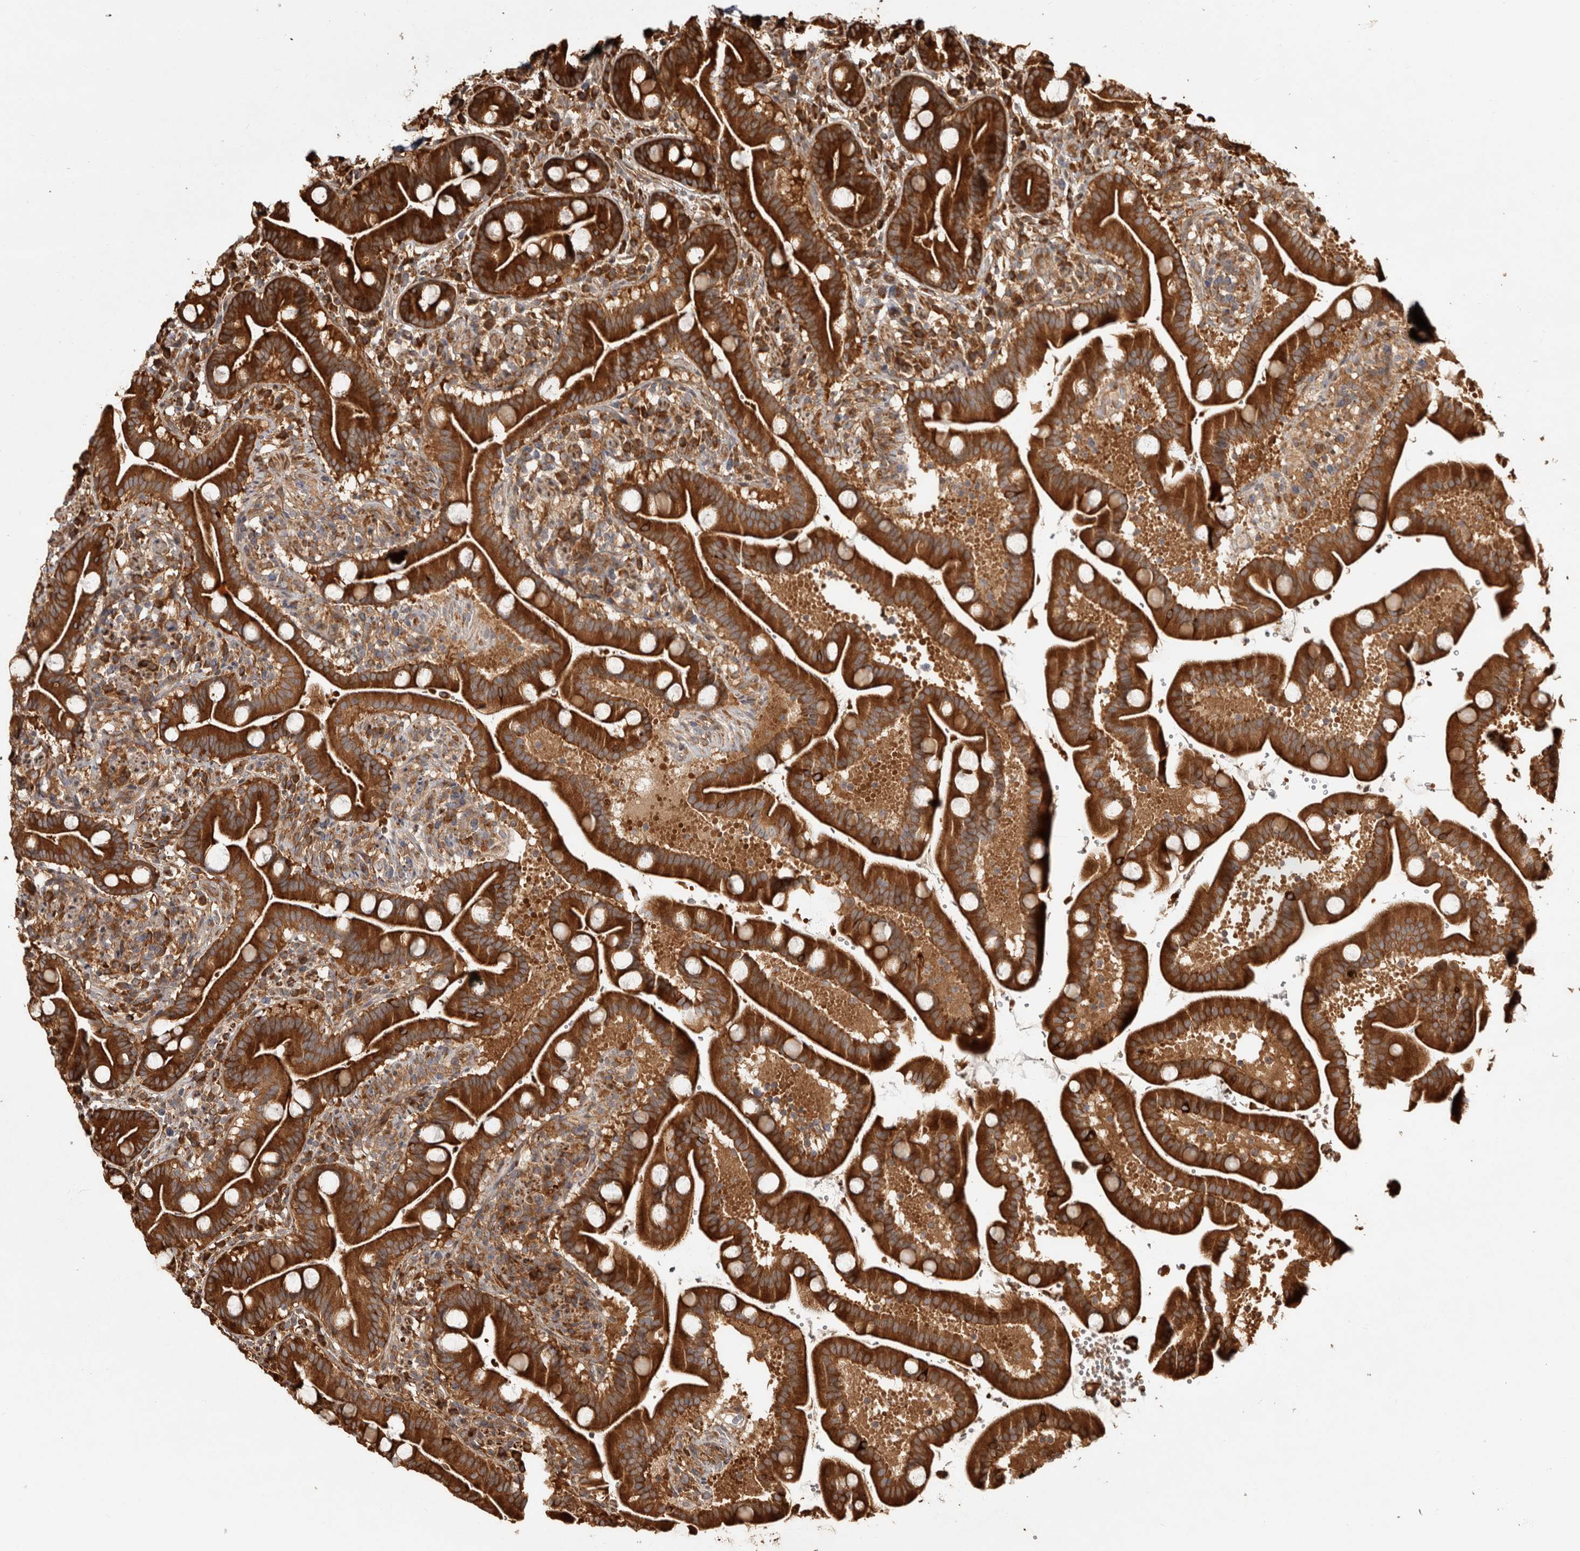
{"staining": {"intensity": "strong", "quantity": ">75%", "location": "cytoplasmic/membranous"}, "tissue": "duodenum", "cell_type": "Glandular cells", "image_type": "normal", "snomed": [{"axis": "morphology", "description": "Normal tissue, NOS"}, {"axis": "topography", "description": "Duodenum"}], "caption": "This micrograph demonstrates normal duodenum stained with IHC to label a protein in brown. The cytoplasmic/membranous of glandular cells show strong positivity for the protein. Nuclei are counter-stained blue.", "gene": "CAMSAP2", "patient": {"sex": "male", "age": 54}}